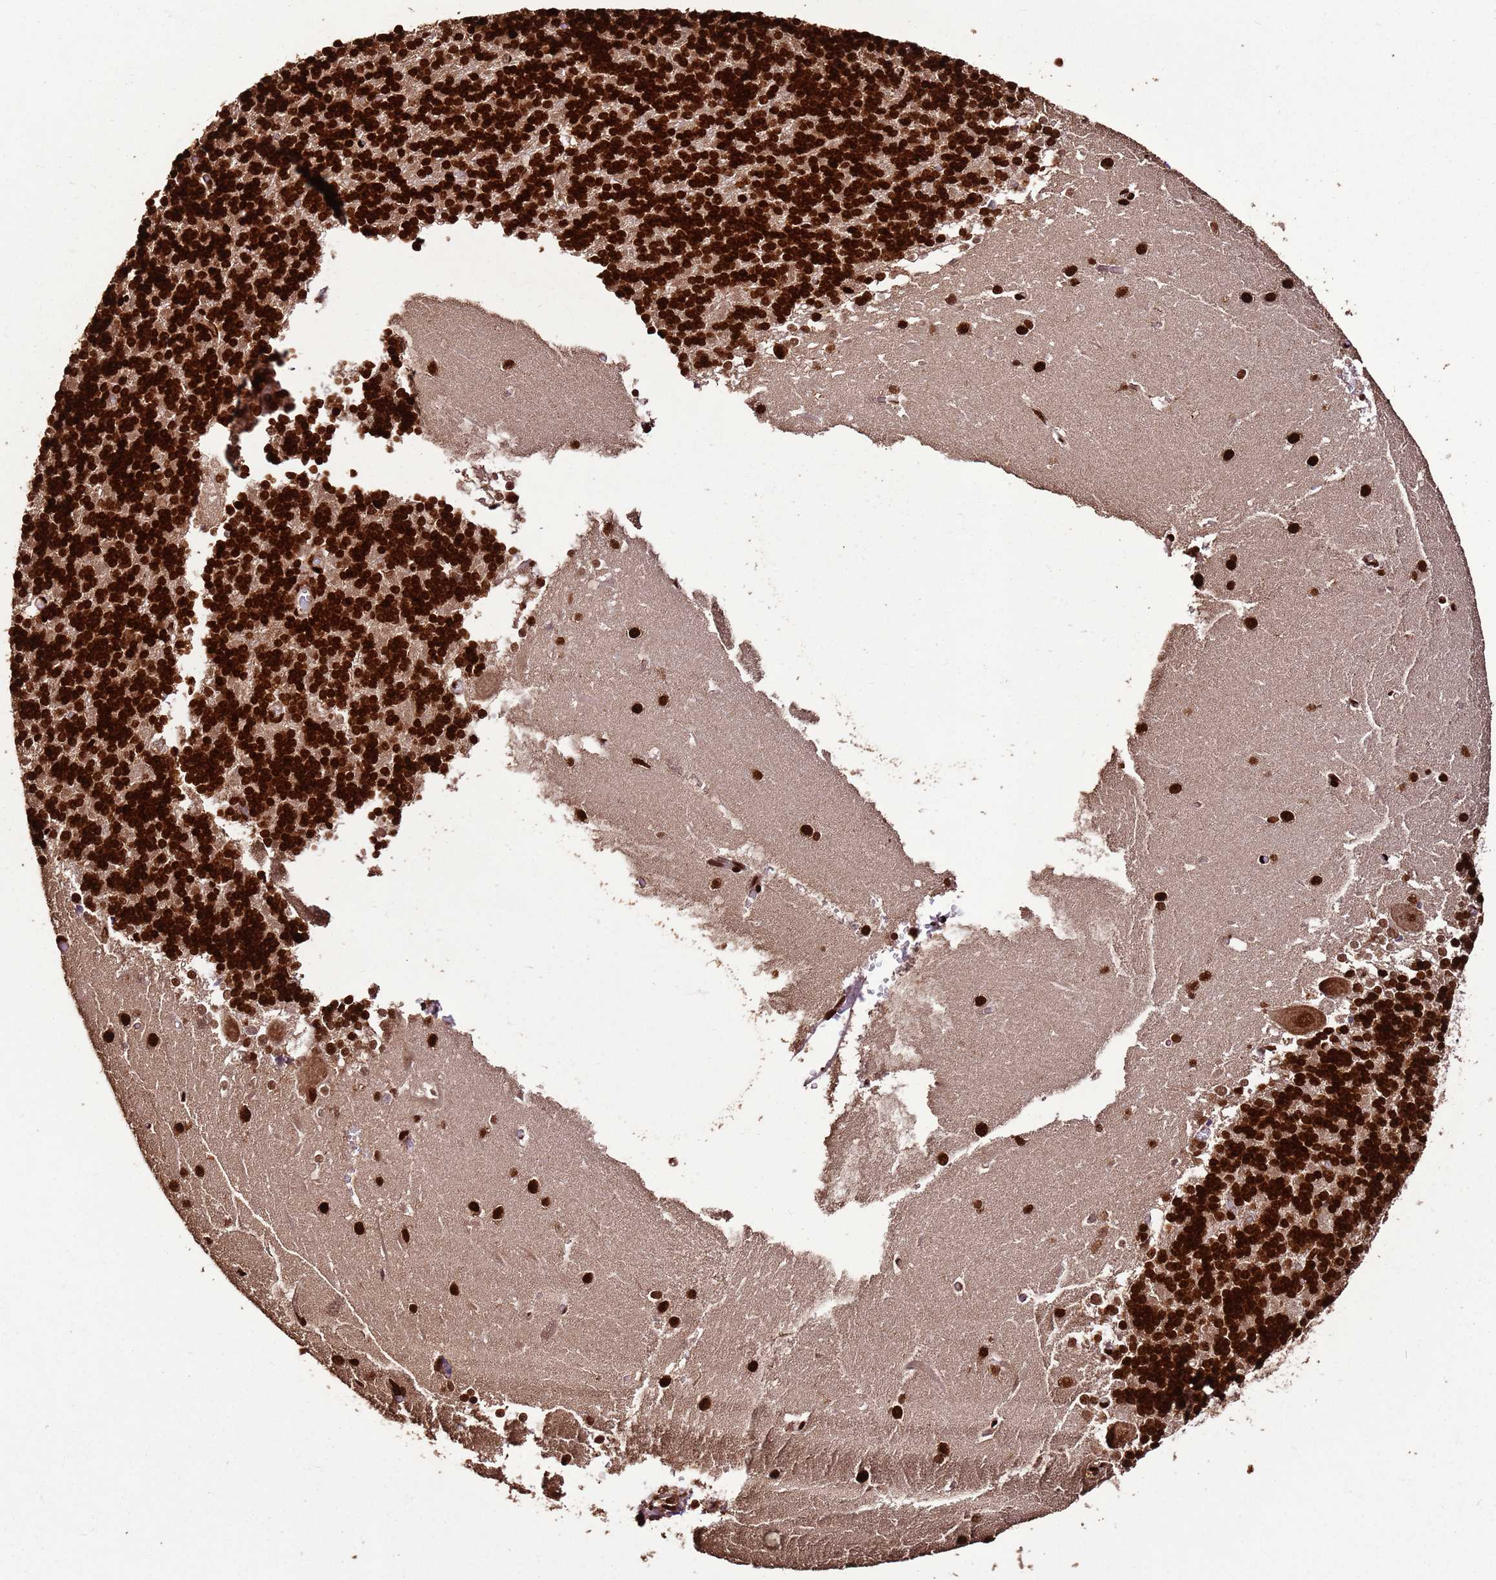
{"staining": {"intensity": "strong", "quantity": ">75%", "location": "nuclear"}, "tissue": "cerebellum", "cell_type": "Cells in granular layer", "image_type": "normal", "snomed": [{"axis": "morphology", "description": "Normal tissue, NOS"}, {"axis": "topography", "description": "Cerebellum"}], "caption": "IHC staining of unremarkable cerebellum, which demonstrates high levels of strong nuclear expression in about >75% of cells in granular layer indicating strong nuclear protein positivity. The staining was performed using DAB (brown) for protein detection and nuclei were counterstained in hematoxylin (blue).", "gene": "HNRNPAB", "patient": {"sex": "male", "age": 37}}